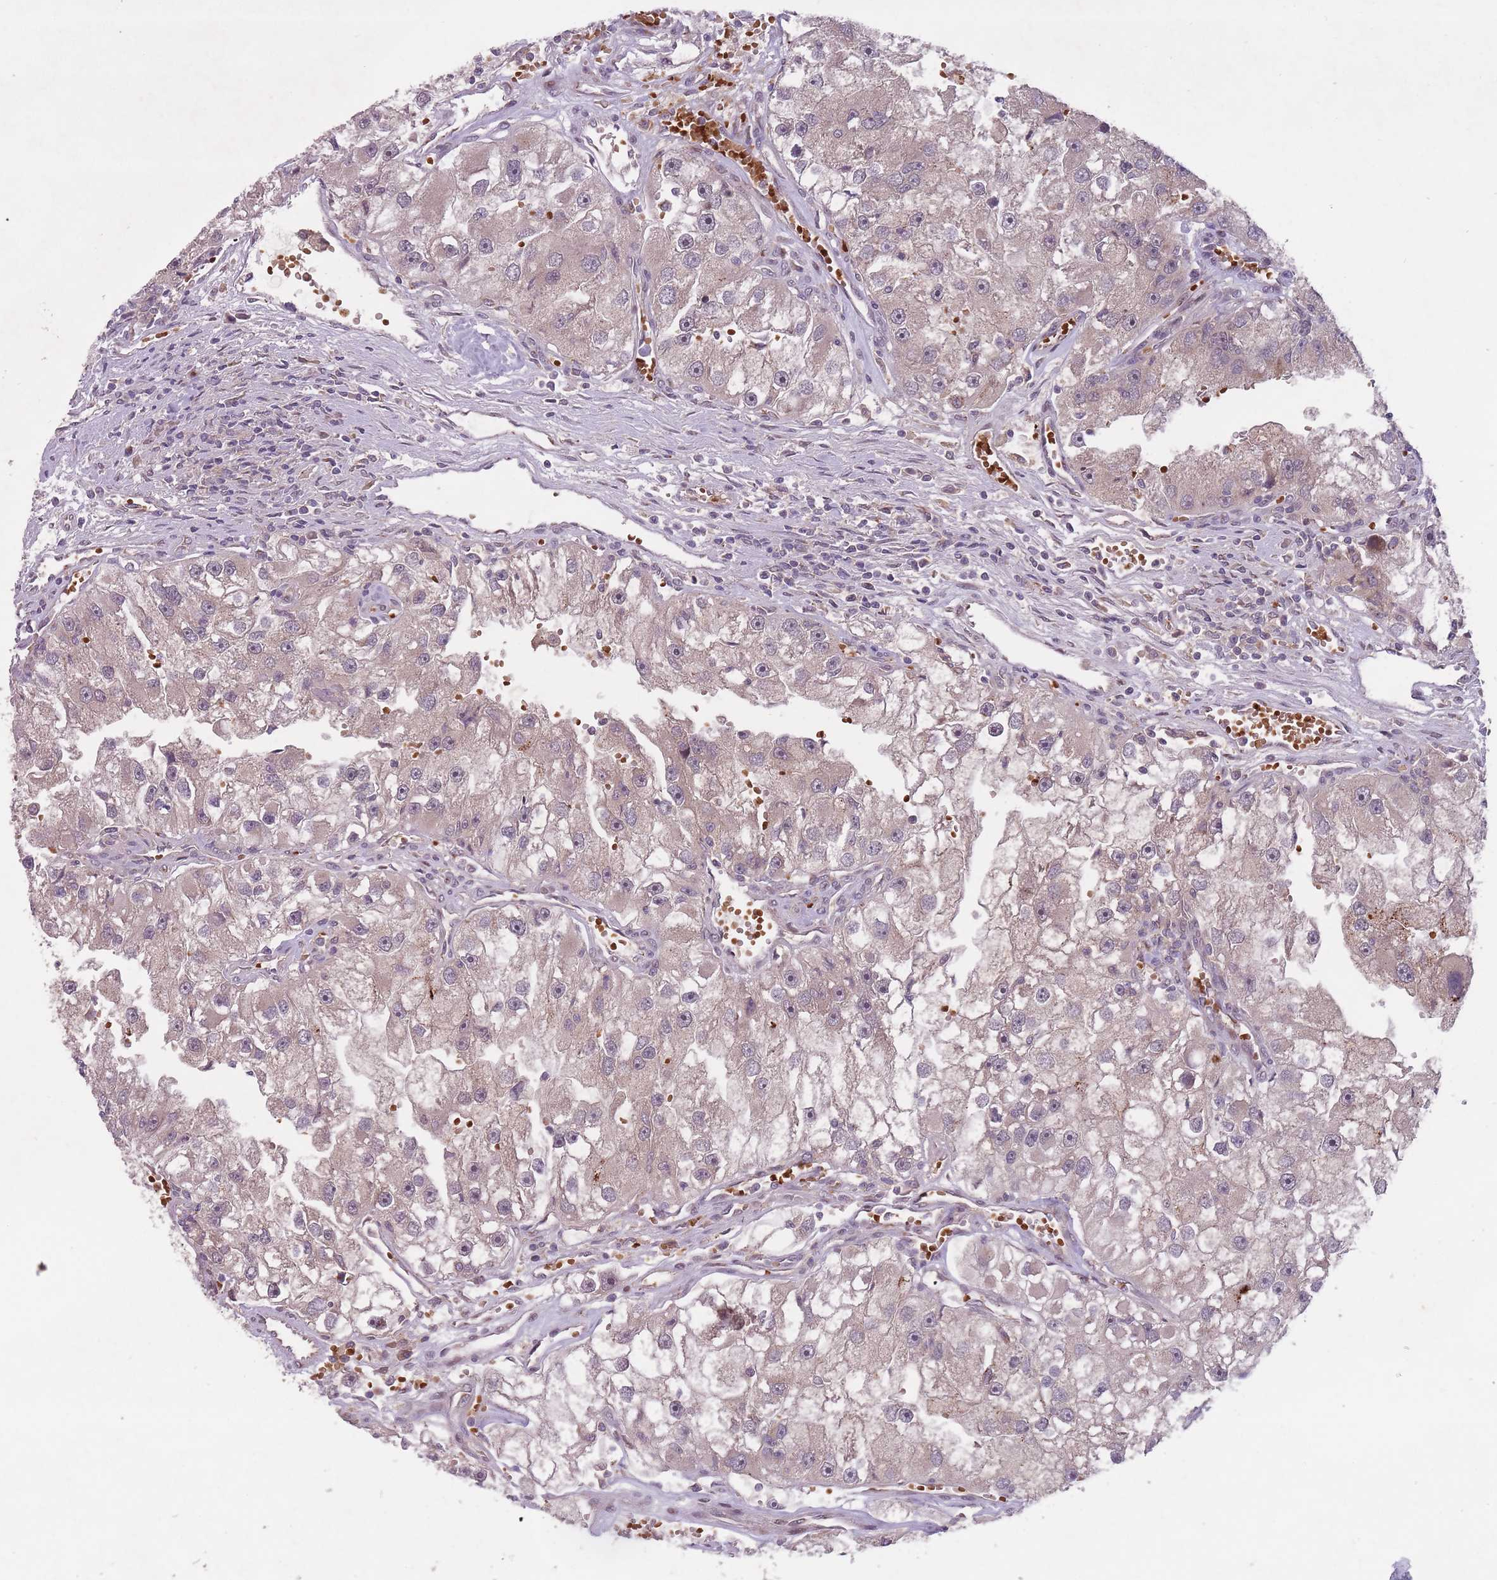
{"staining": {"intensity": "weak", "quantity": "25%-75%", "location": "cytoplasmic/membranous"}, "tissue": "renal cancer", "cell_type": "Tumor cells", "image_type": "cancer", "snomed": [{"axis": "morphology", "description": "Adenocarcinoma, NOS"}, {"axis": "topography", "description": "Kidney"}], "caption": "Renal adenocarcinoma was stained to show a protein in brown. There is low levels of weak cytoplasmic/membranous positivity in approximately 25%-75% of tumor cells.", "gene": "SECTM1", "patient": {"sex": "male", "age": 63}}